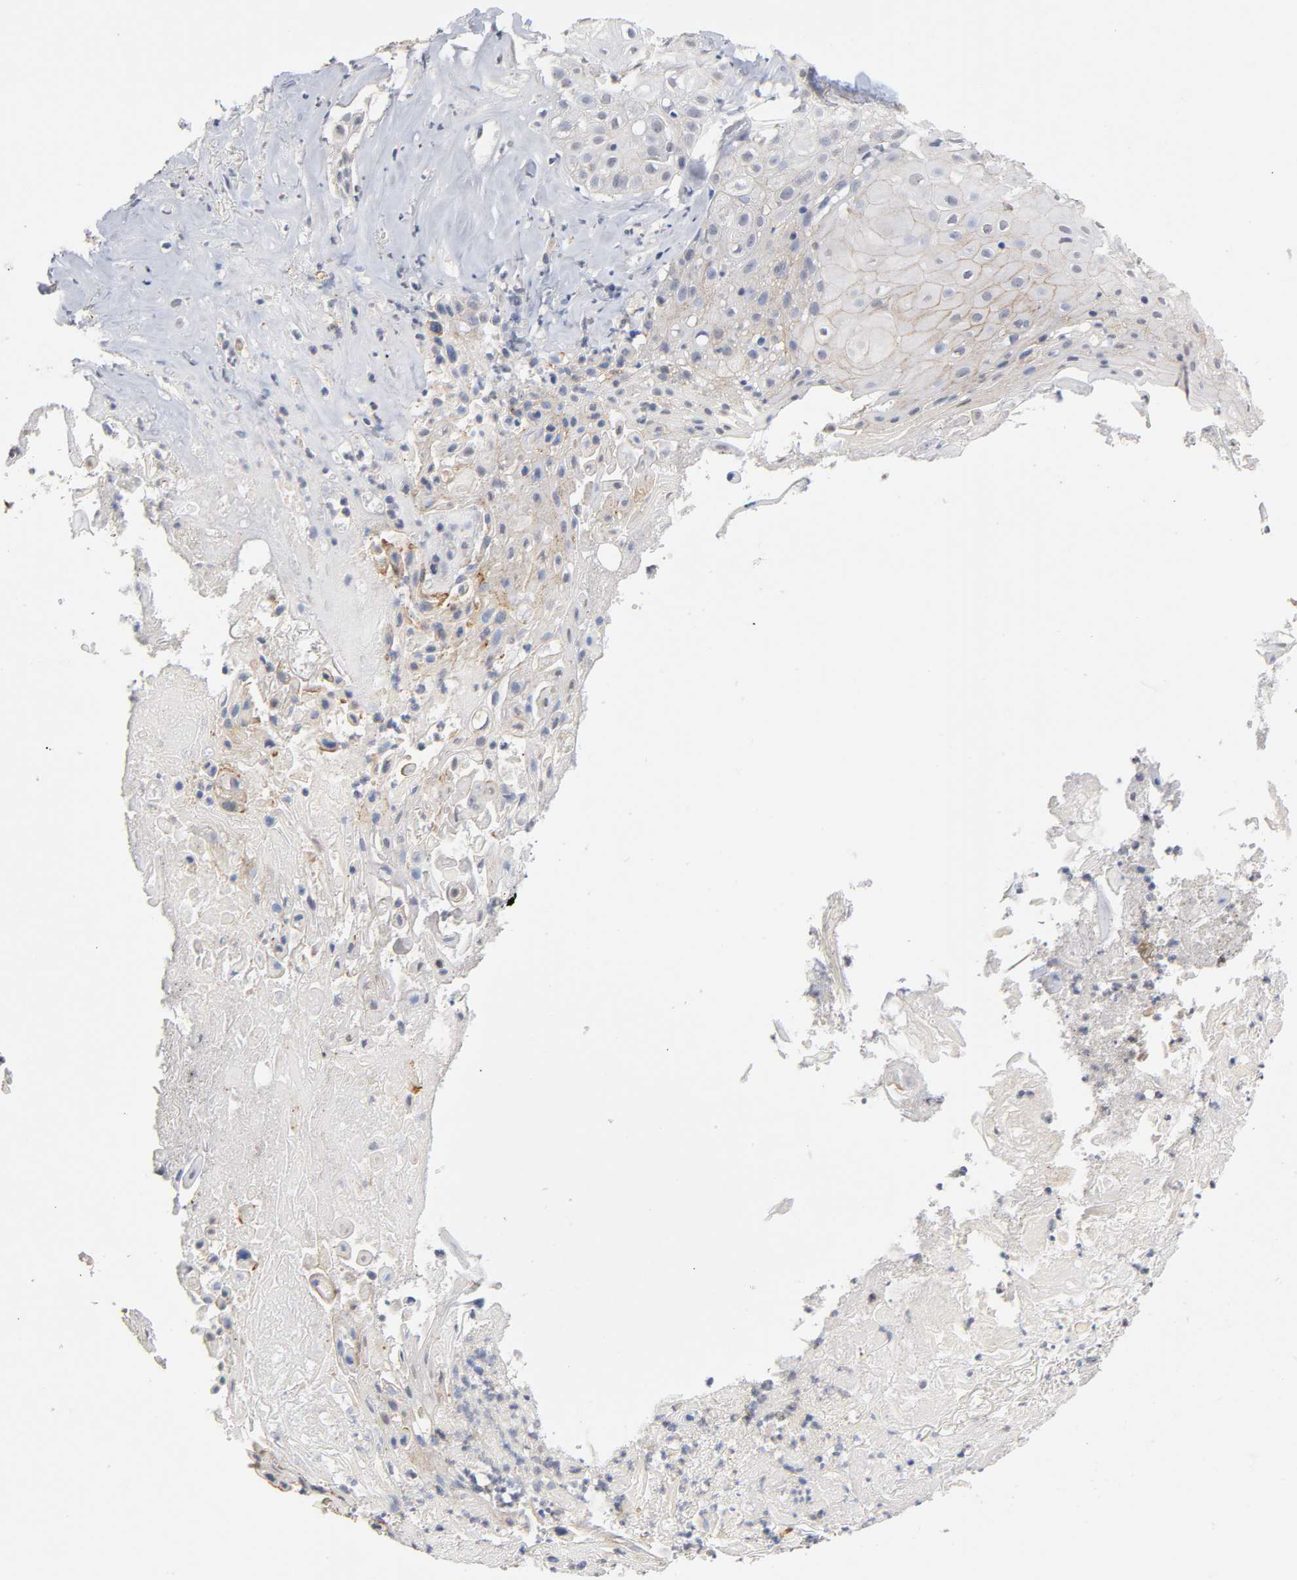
{"staining": {"intensity": "weak", "quantity": "25%-75%", "location": "cytoplasmic/membranous"}, "tissue": "skin cancer", "cell_type": "Tumor cells", "image_type": "cancer", "snomed": [{"axis": "morphology", "description": "Squamous cell carcinoma, NOS"}, {"axis": "topography", "description": "Skin"}], "caption": "Skin cancer (squamous cell carcinoma) stained with immunohistochemistry exhibits weak cytoplasmic/membranous expression in approximately 25%-75% of tumor cells.", "gene": "SPTAN1", "patient": {"sex": "male", "age": 65}}